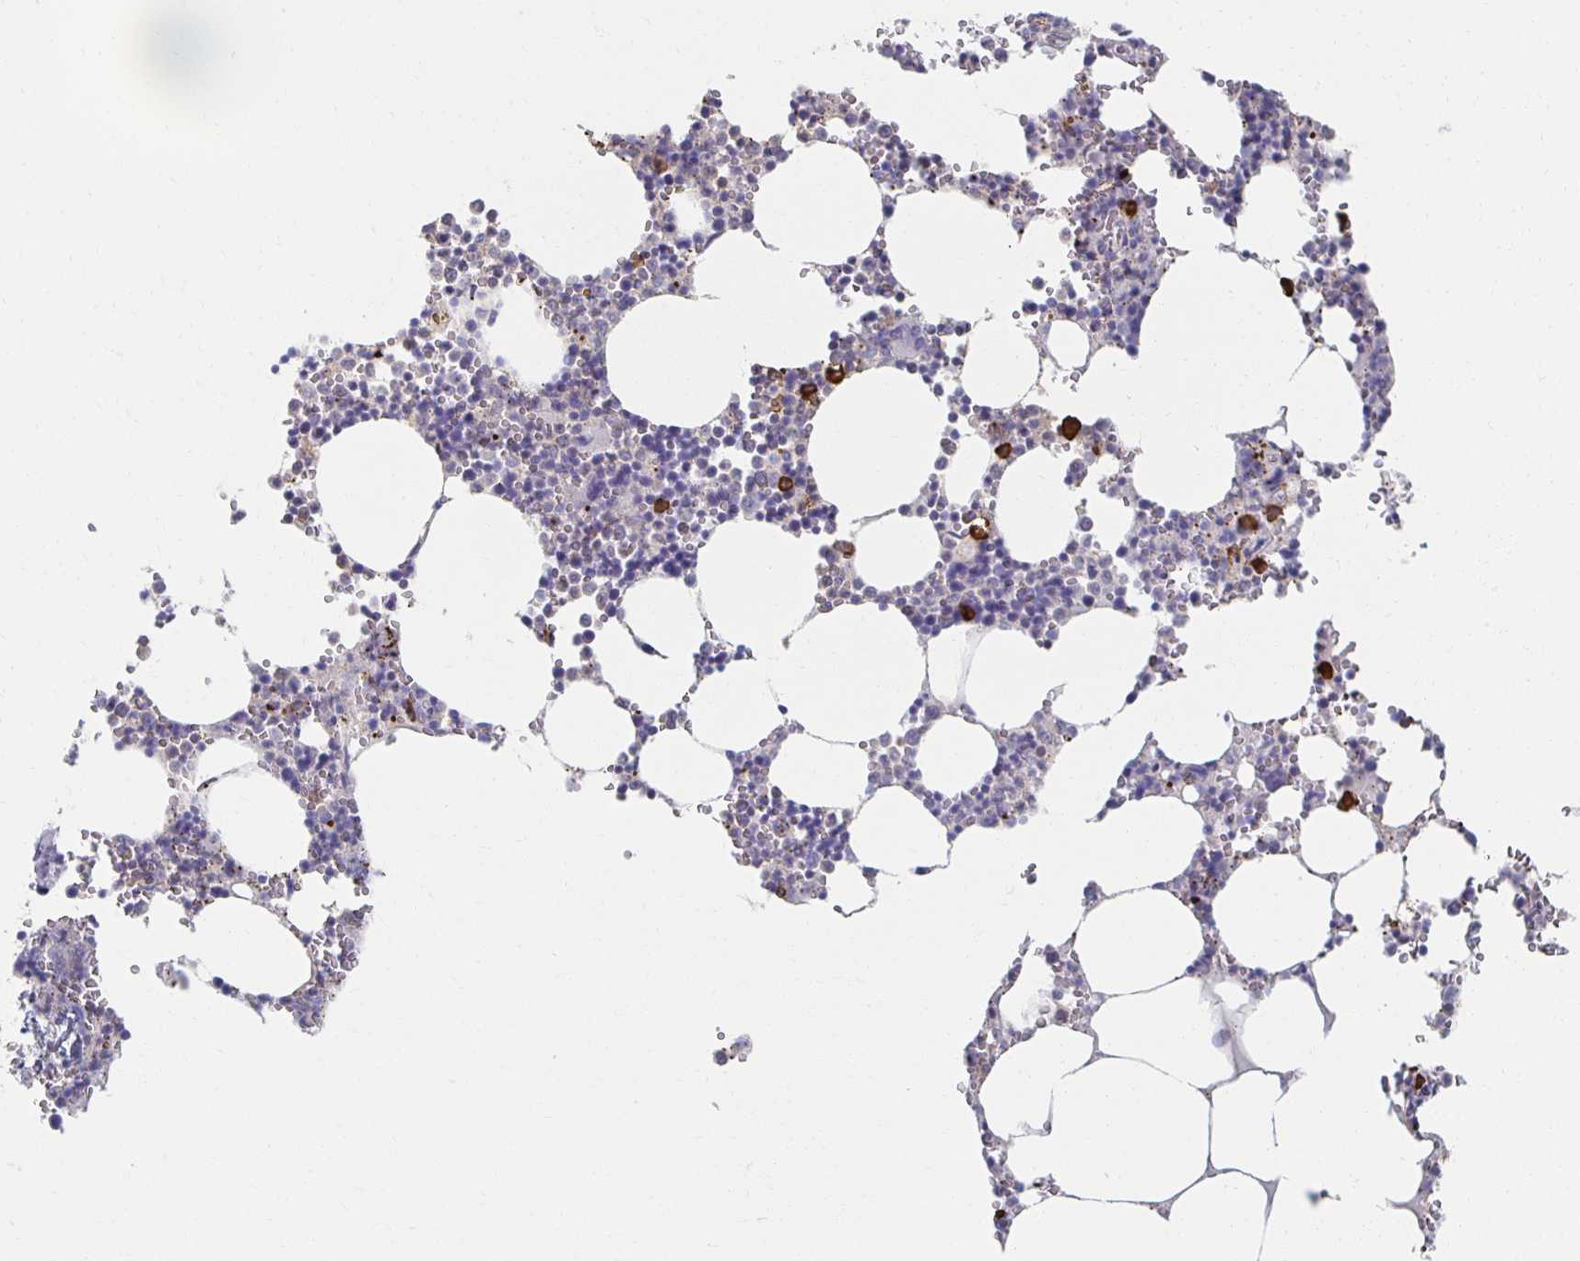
{"staining": {"intensity": "strong", "quantity": "<25%", "location": "cytoplasmic/membranous"}, "tissue": "bone marrow", "cell_type": "Hematopoietic cells", "image_type": "normal", "snomed": [{"axis": "morphology", "description": "Normal tissue, NOS"}, {"axis": "topography", "description": "Bone marrow"}], "caption": "This image displays normal bone marrow stained with IHC to label a protein in brown. The cytoplasmic/membranous of hematopoietic cells show strong positivity for the protein. Nuclei are counter-stained blue.", "gene": "ZNF692", "patient": {"sex": "male", "age": 54}}